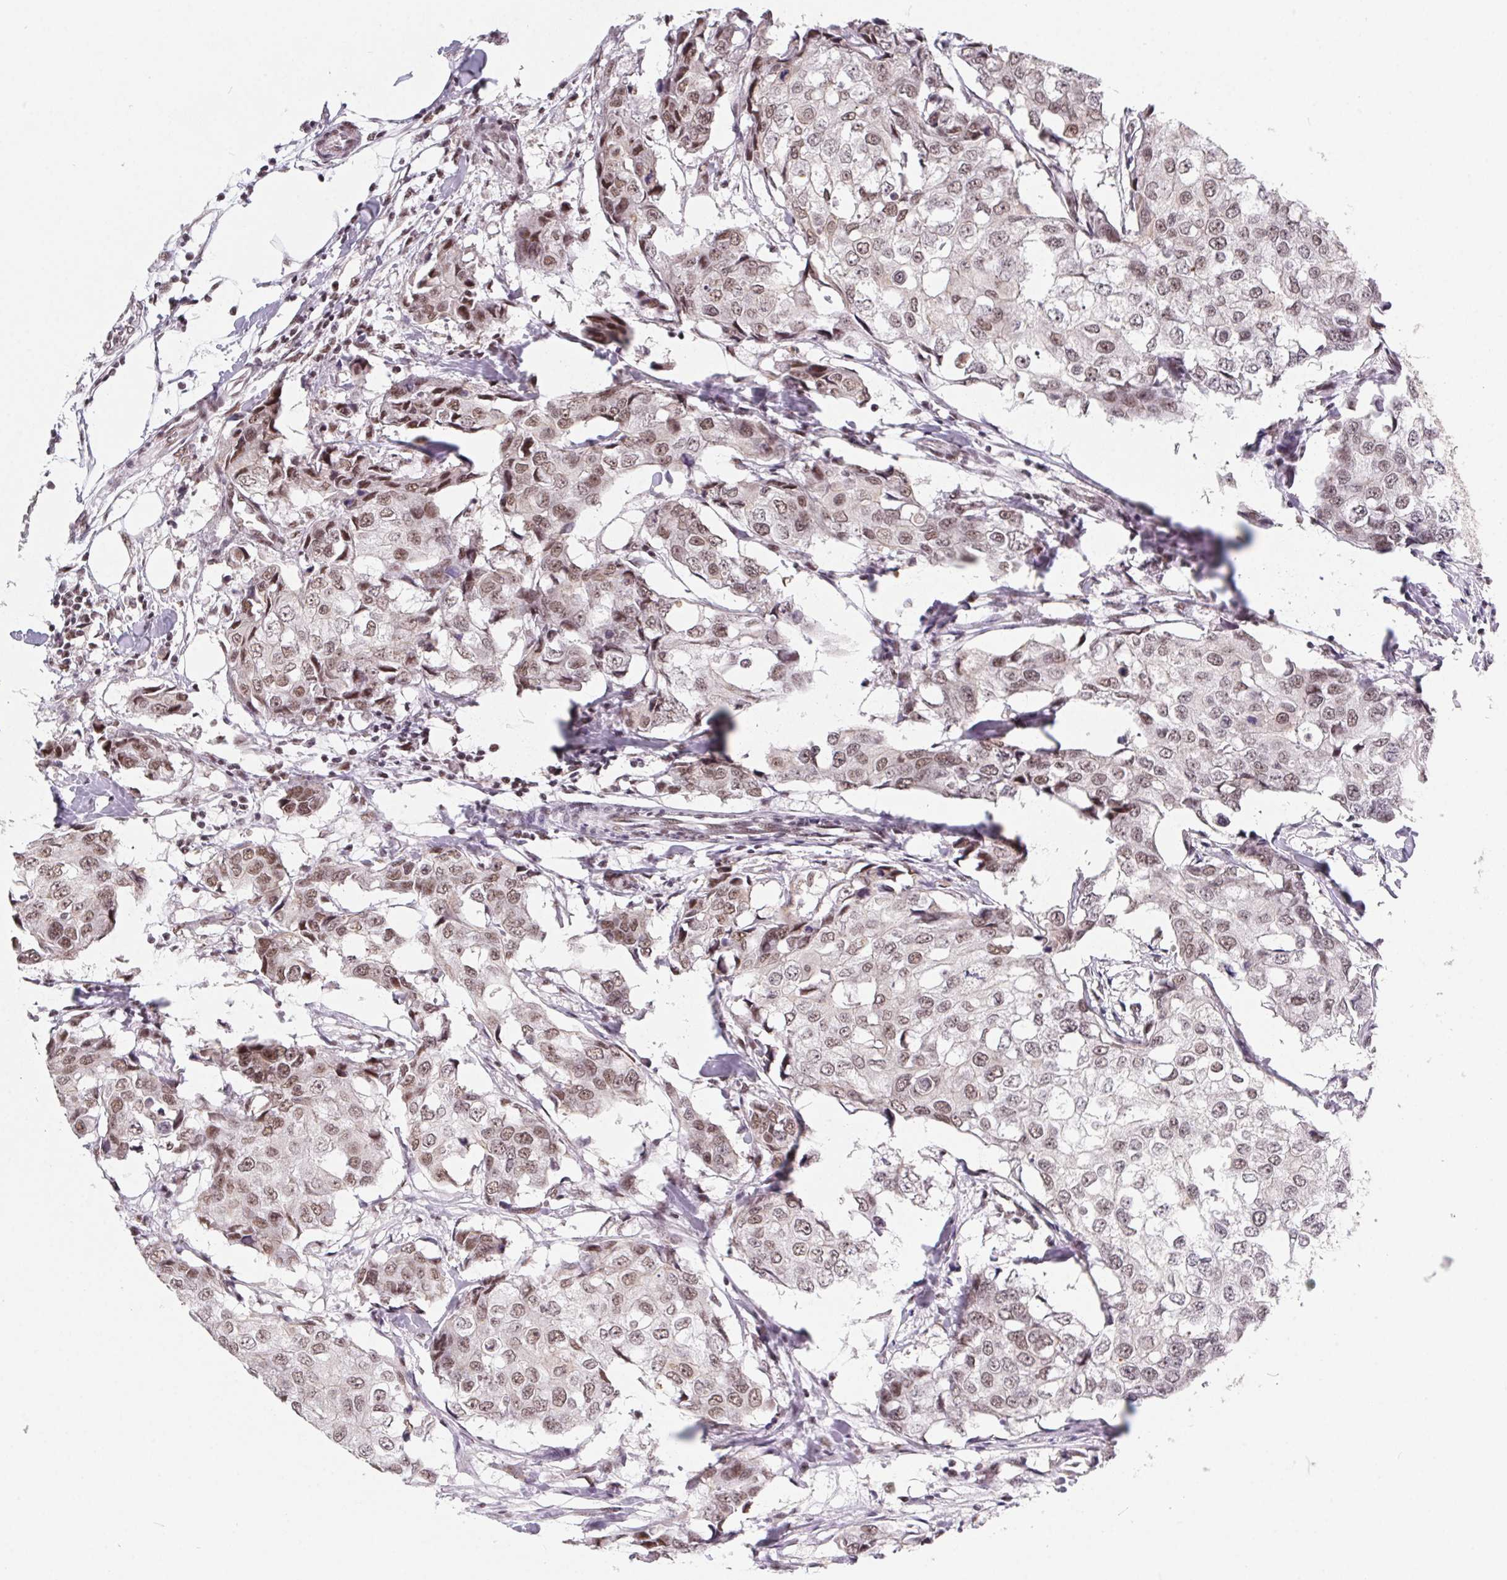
{"staining": {"intensity": "weak", "quantity": ">75%", "location": "nuclear"}, "tissue": "breast cancer", "cell_type": "Tumor cells", "image_type": "cancer", "snomed": [{"axis": "morphology", "description": "Duct carcinoma"}, {"axis": "topography", "description": "Breast"}], "caption": "Intraductal carcinoma (breast) stained with DAB immunohistochemistry (IHC) displays low levels of weak nuclear positivity in approximately >75% of tumor cells.", "gene": "TCERG1", "patient": {"sex": "female", "age": 27}}